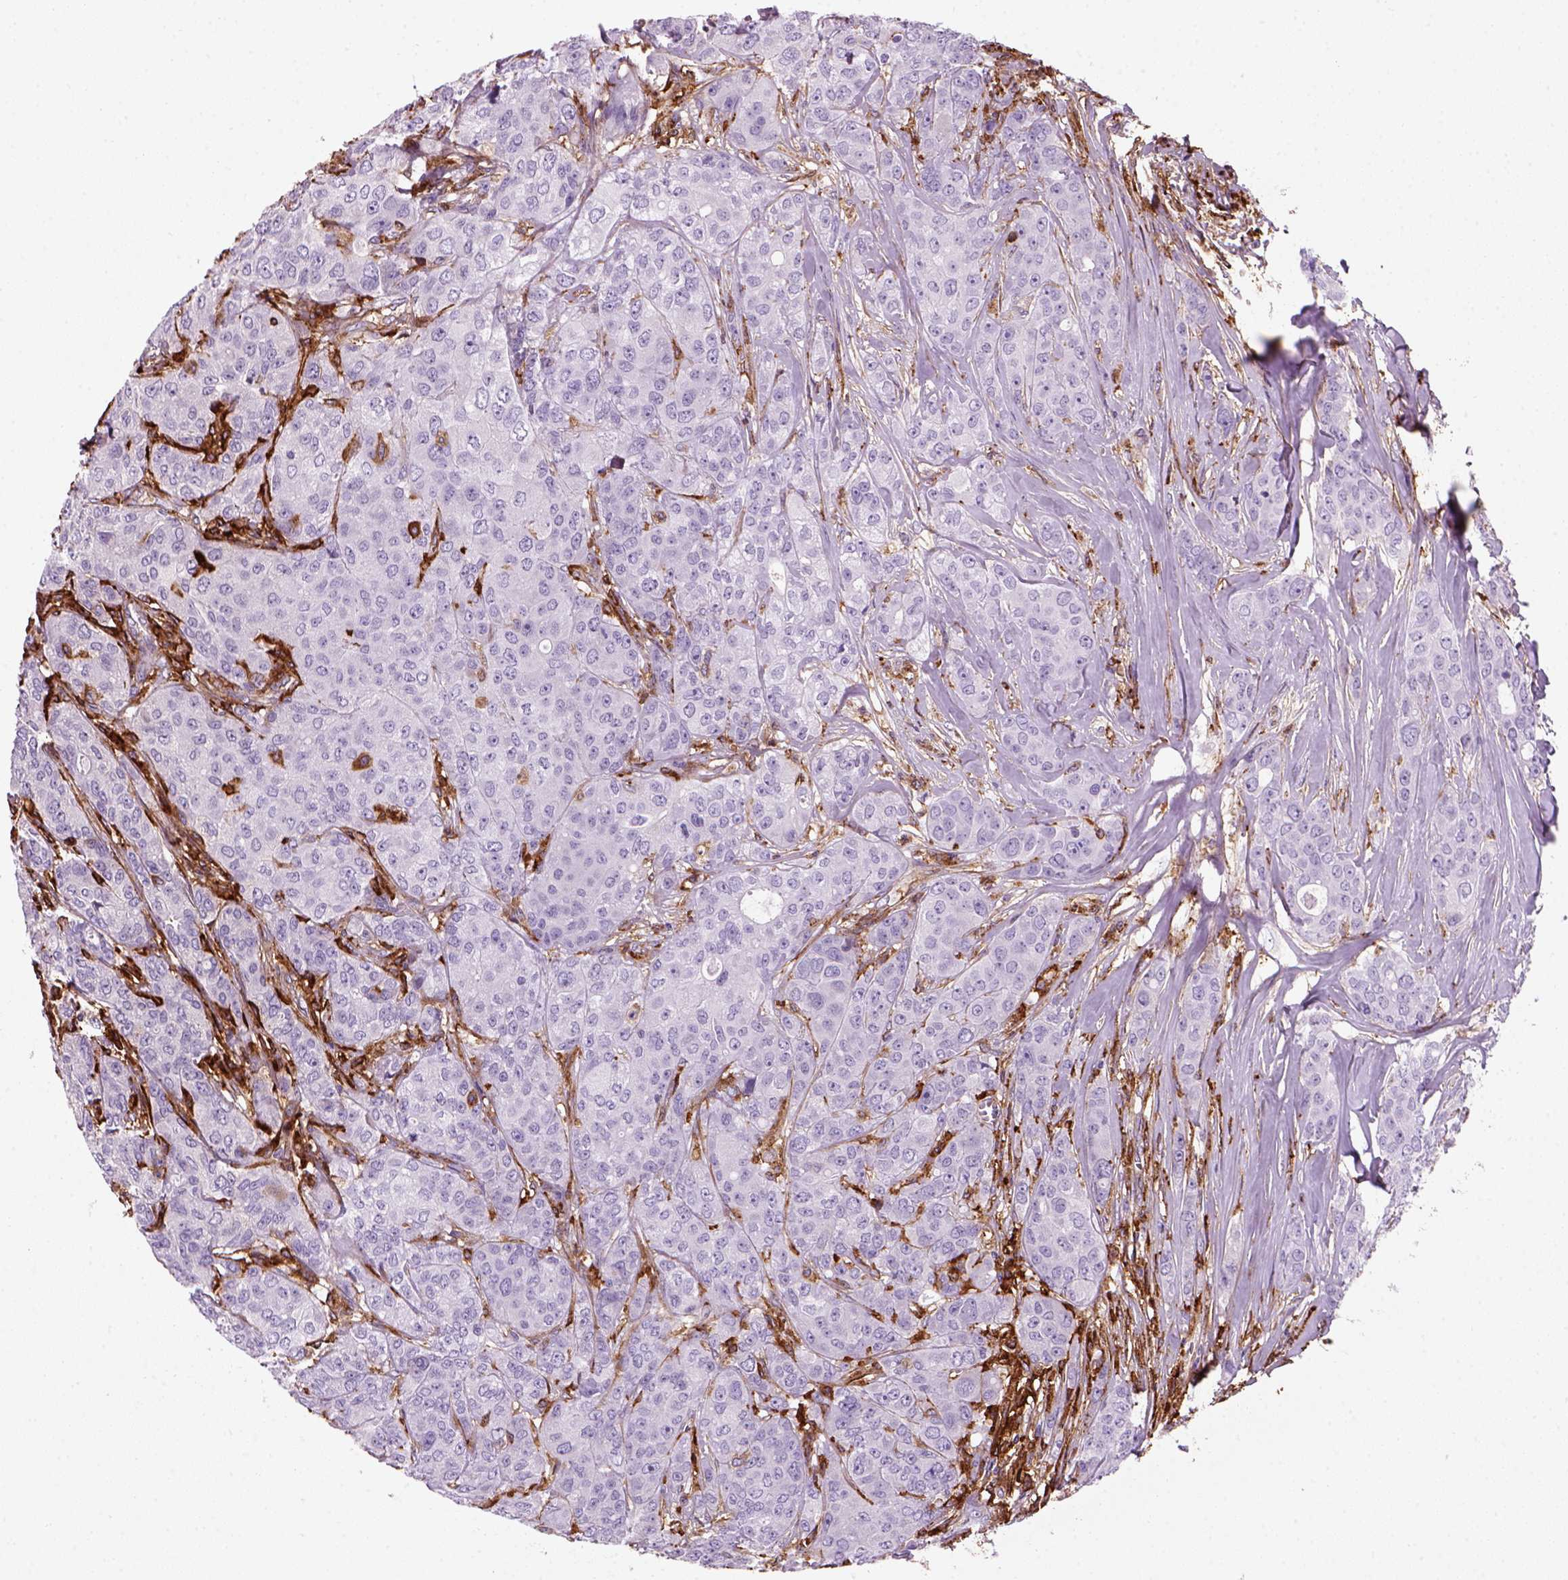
{"staining": {"intensity": "negative", "quantity": "none", "location": "none"}, "tissue": "breast cancer", "cell_type": "Tumor cells", "image_type": "cancer", "snomed": [{"axis": "morphology", "description": "Duct carcinoma"}, {"axis": "topography", "description": "Breast"}], "caption": "Tumor cells show no significant positivity in breast cancer (intraductal carcinoma).", "gene": "MARCKS", "patient": {"sex": "female", "age": 43}}